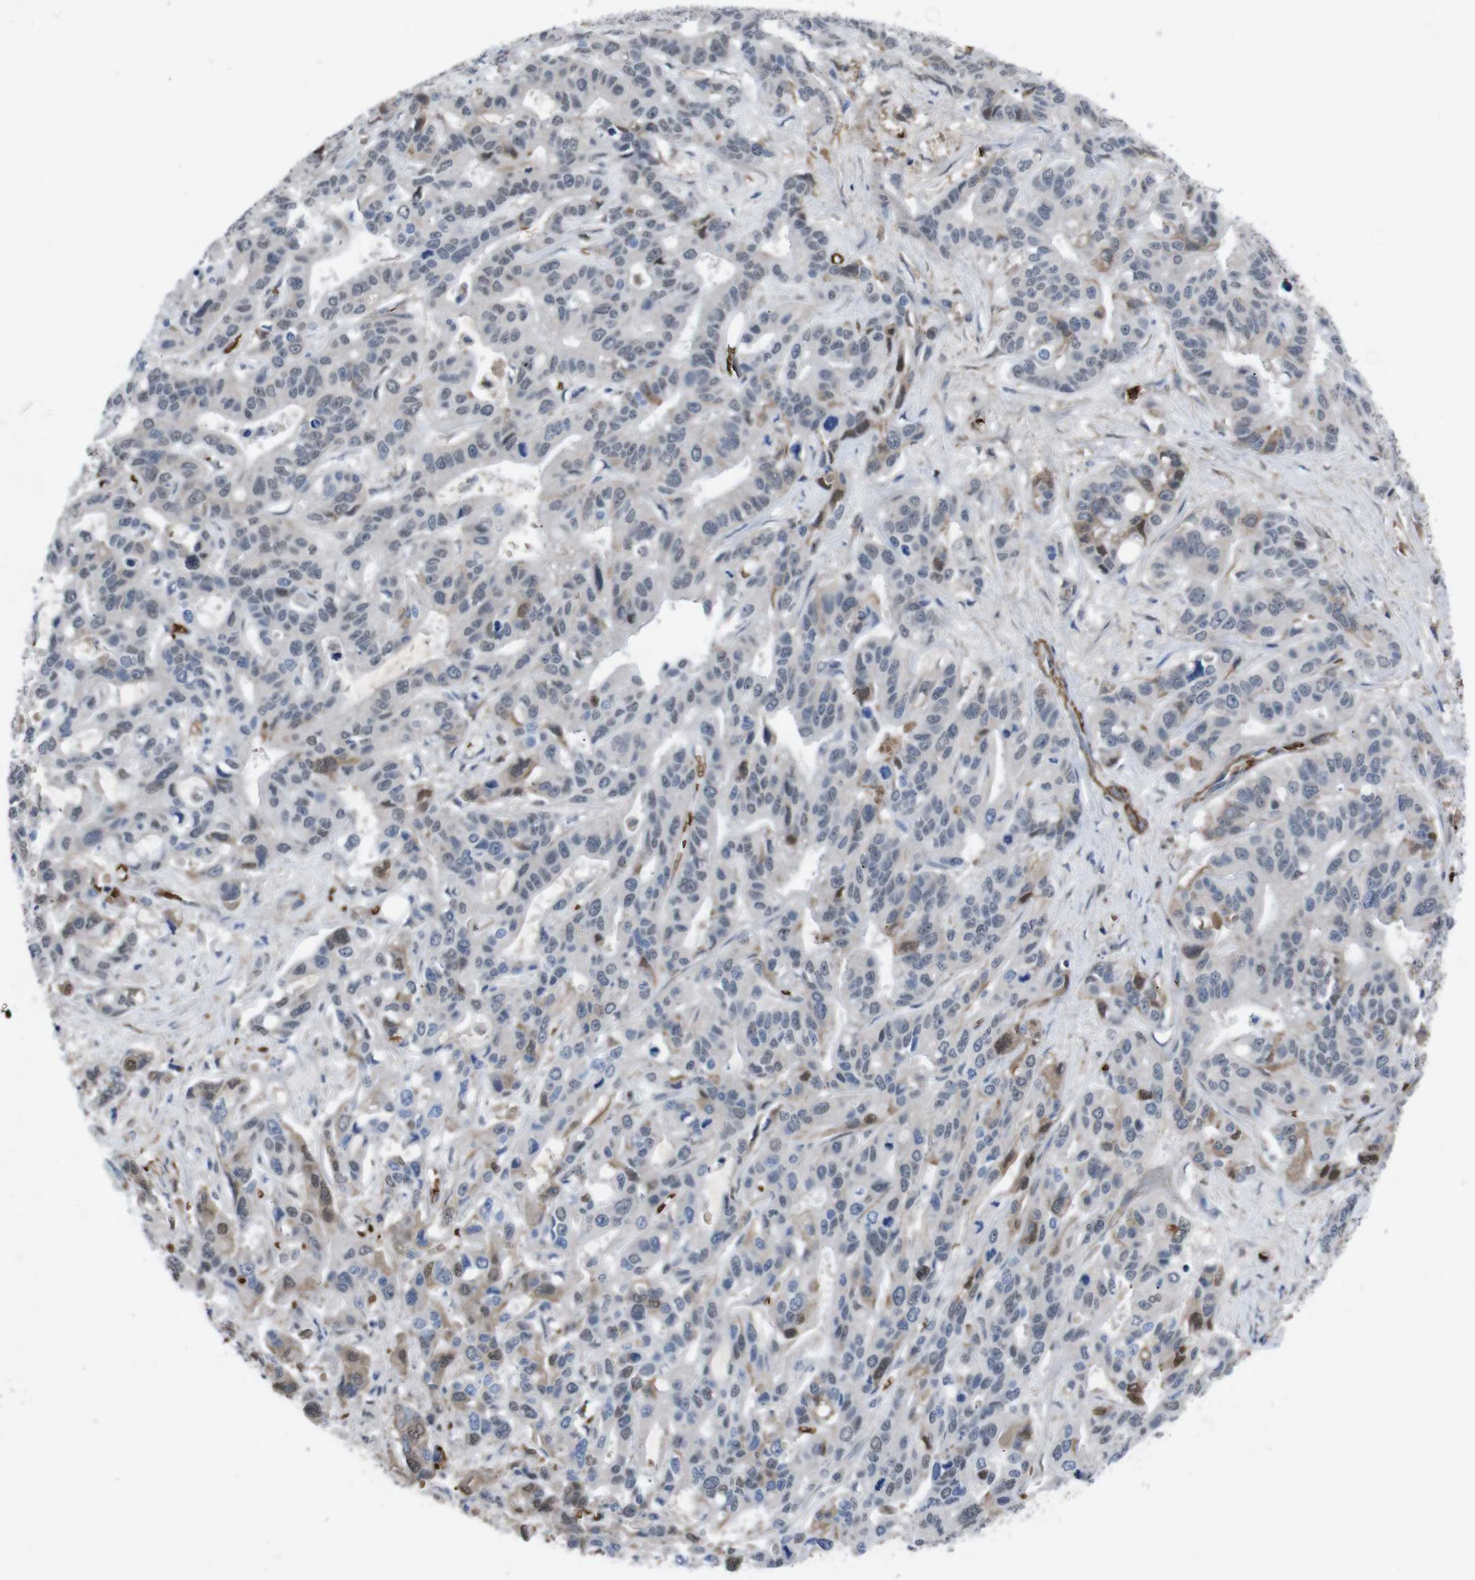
{"staining": {"intensity": "moderate", "quantity": "<25%", "location": "cytoplasmic/membranous,nuclear"}, "tissue": "liver cancer", "cell_type": "Tumor cells", "image_type": "cancer", "snomed": [{"axis": "morphology", "description": "Cholangiocarcinoma"}, {"axis": "topography", "description": "Liver"}], "caption": "About <25% of tumor cells in cholangiocarcinoma (liver) show moderate cytoplasmic/membranous and nuclear protein positivity as visualized by brown immunohistochemical staining.", "gene": "SPTB", "patient": {"sex": "female", "age": 65}}